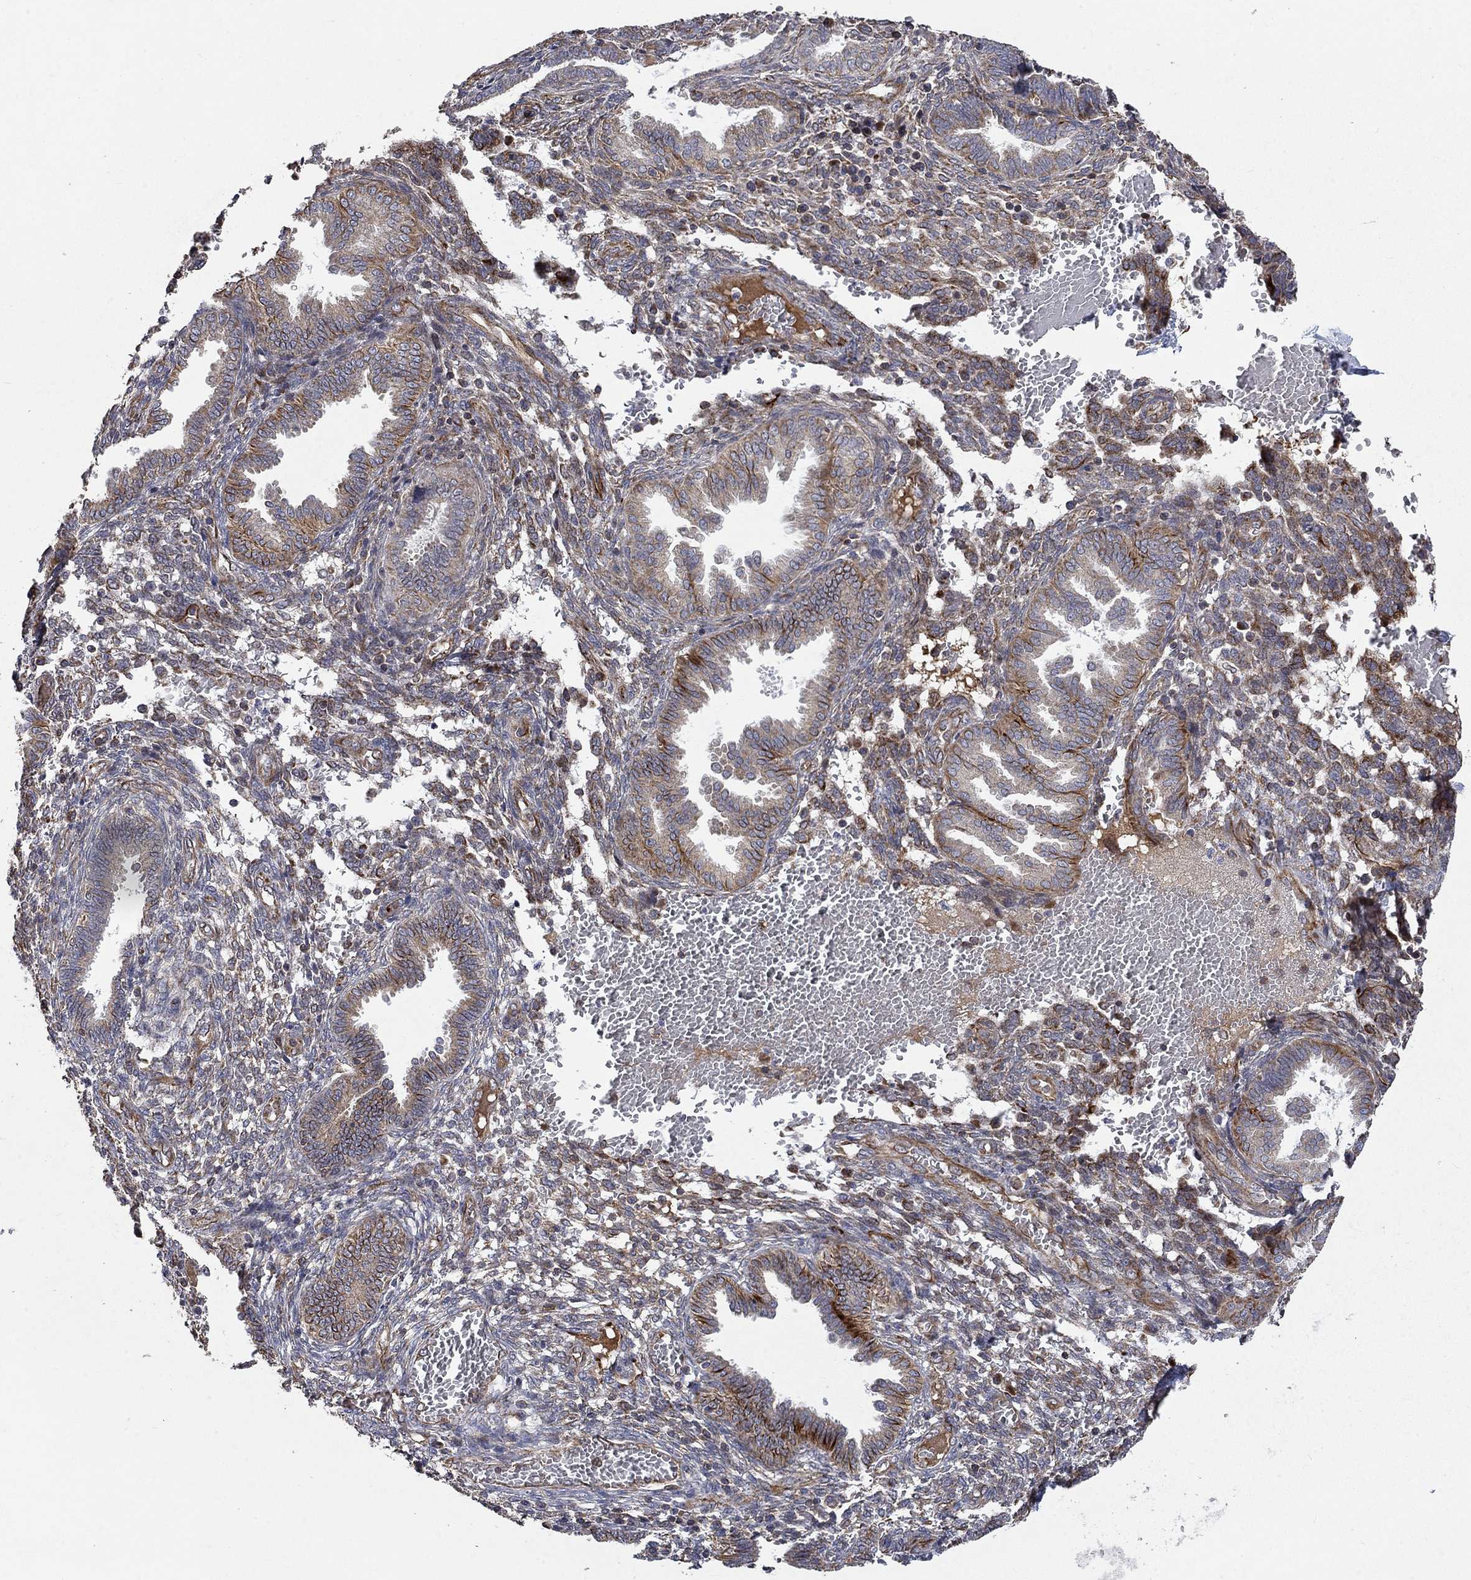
{"staining": {"intensity": "negative", "quantity": "none", "location": "none"}, "tissue": "endometrium", "cell_type": "Cells in endometrial stroma", "image_type": "normal", "snomed": [{"axis": "morphology", "description": "Normal tissue, NOS"}, {"axis": "topography", "description": "Endometrium"}], "caption": "Cells in endometrial stroma show no significant protein positivity in benign endometrium. (DAB (3,3'-diaminobenzidine) immunohistochemistry, high magnification).", "gene": "NDUFC1", "patient": {"sex": "female", "age": 42}}